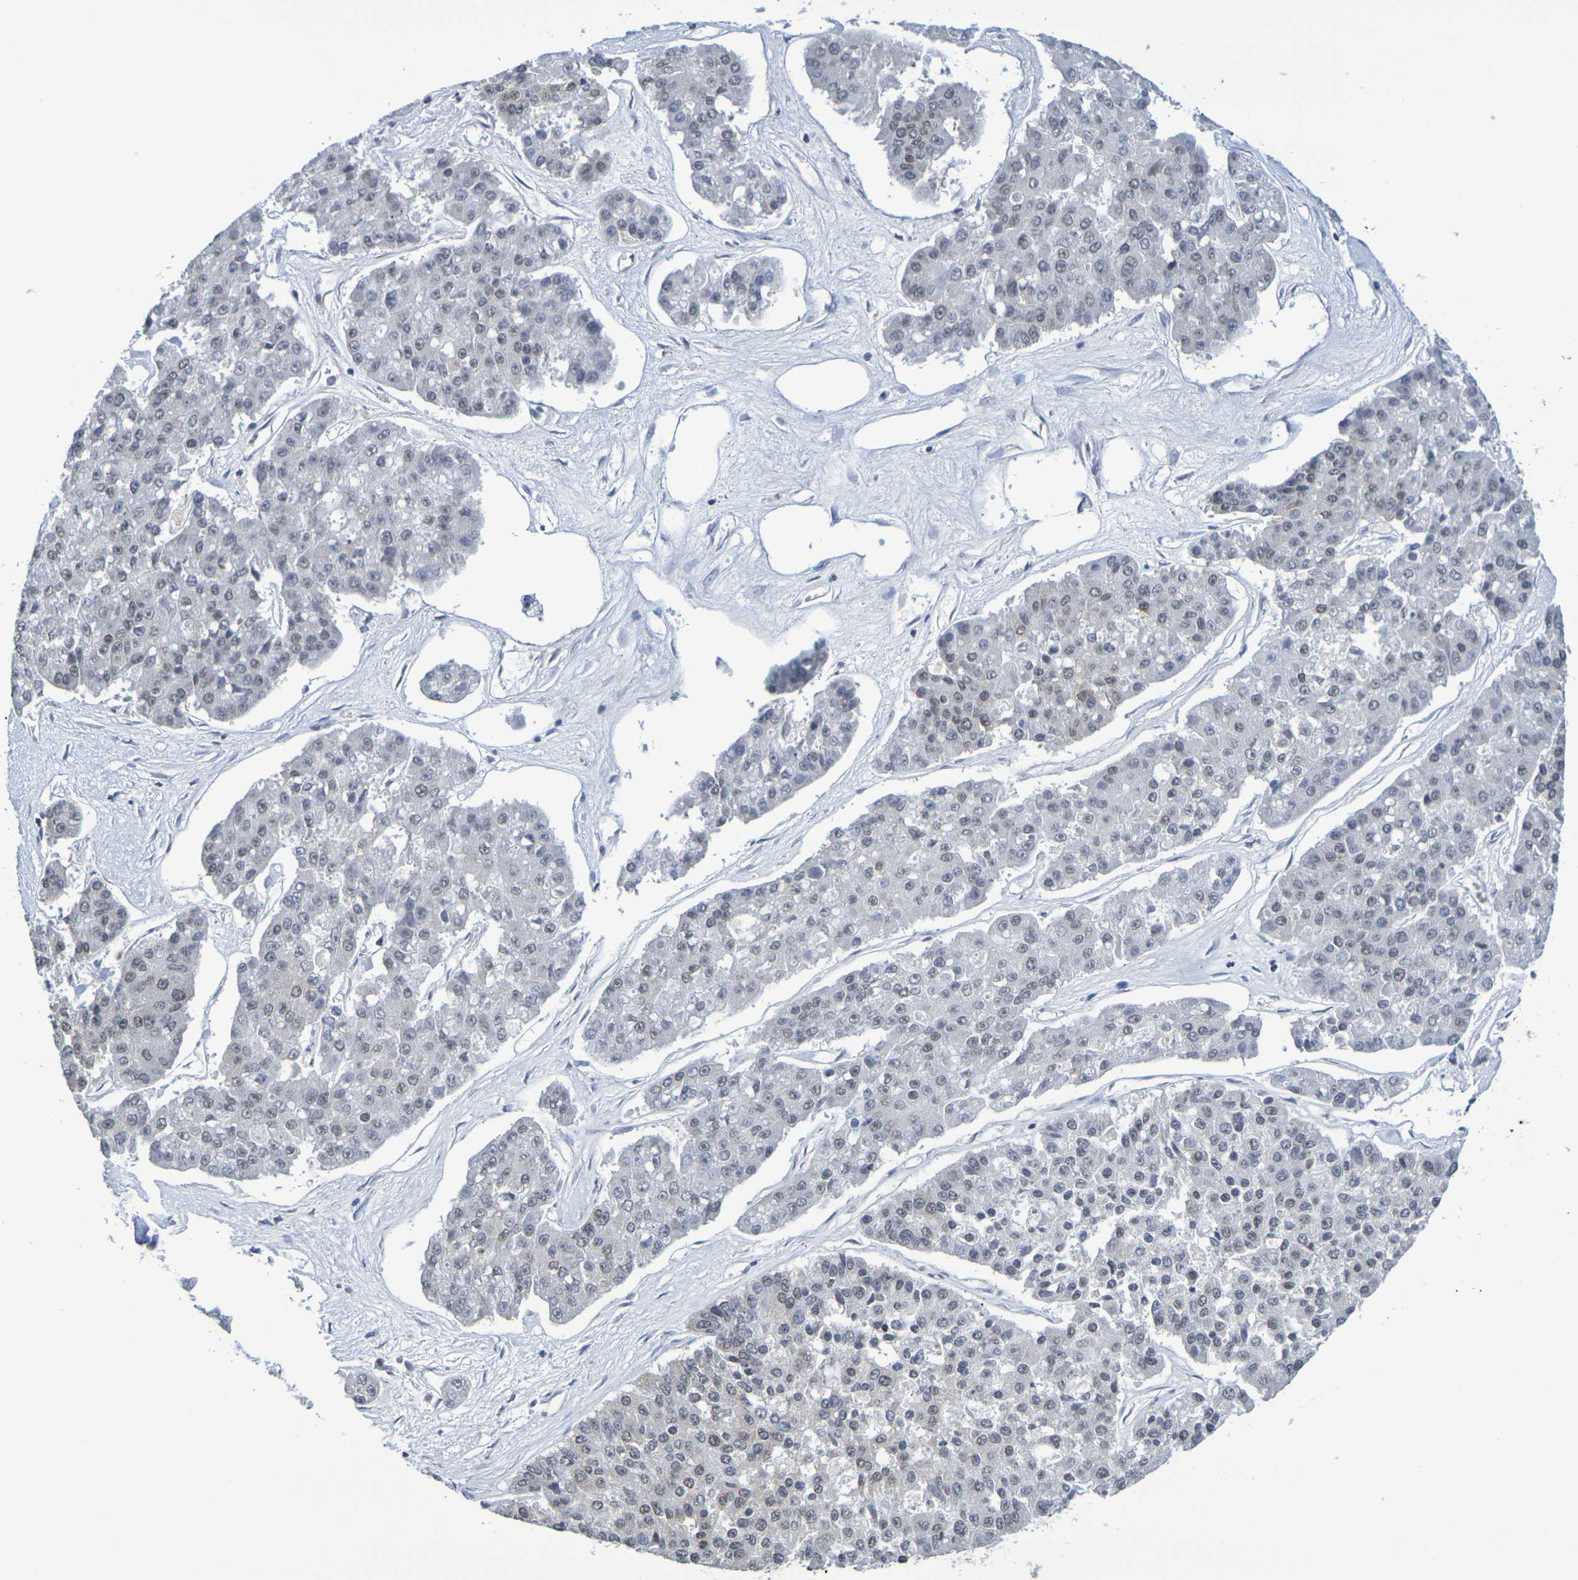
{"staining": {"intensity": "negative", "quantity": "none", "location": "none"}, "tissue": "pancreatic cancer", "cell_type": "Tumor cells", "image_type": "cancer", "snomed": [{"axis": "morphology", "description": "Adenocarcinoma, NOS"}, {"axis": "topography", "description": "Pancreas"}], "caption": "Pancreatic cancer stained for a protein using immunohistochemistry exhibits no expression tumor cells.", "gene": "CHRNB1", "patient": {"sex": "male", "age": 50}}